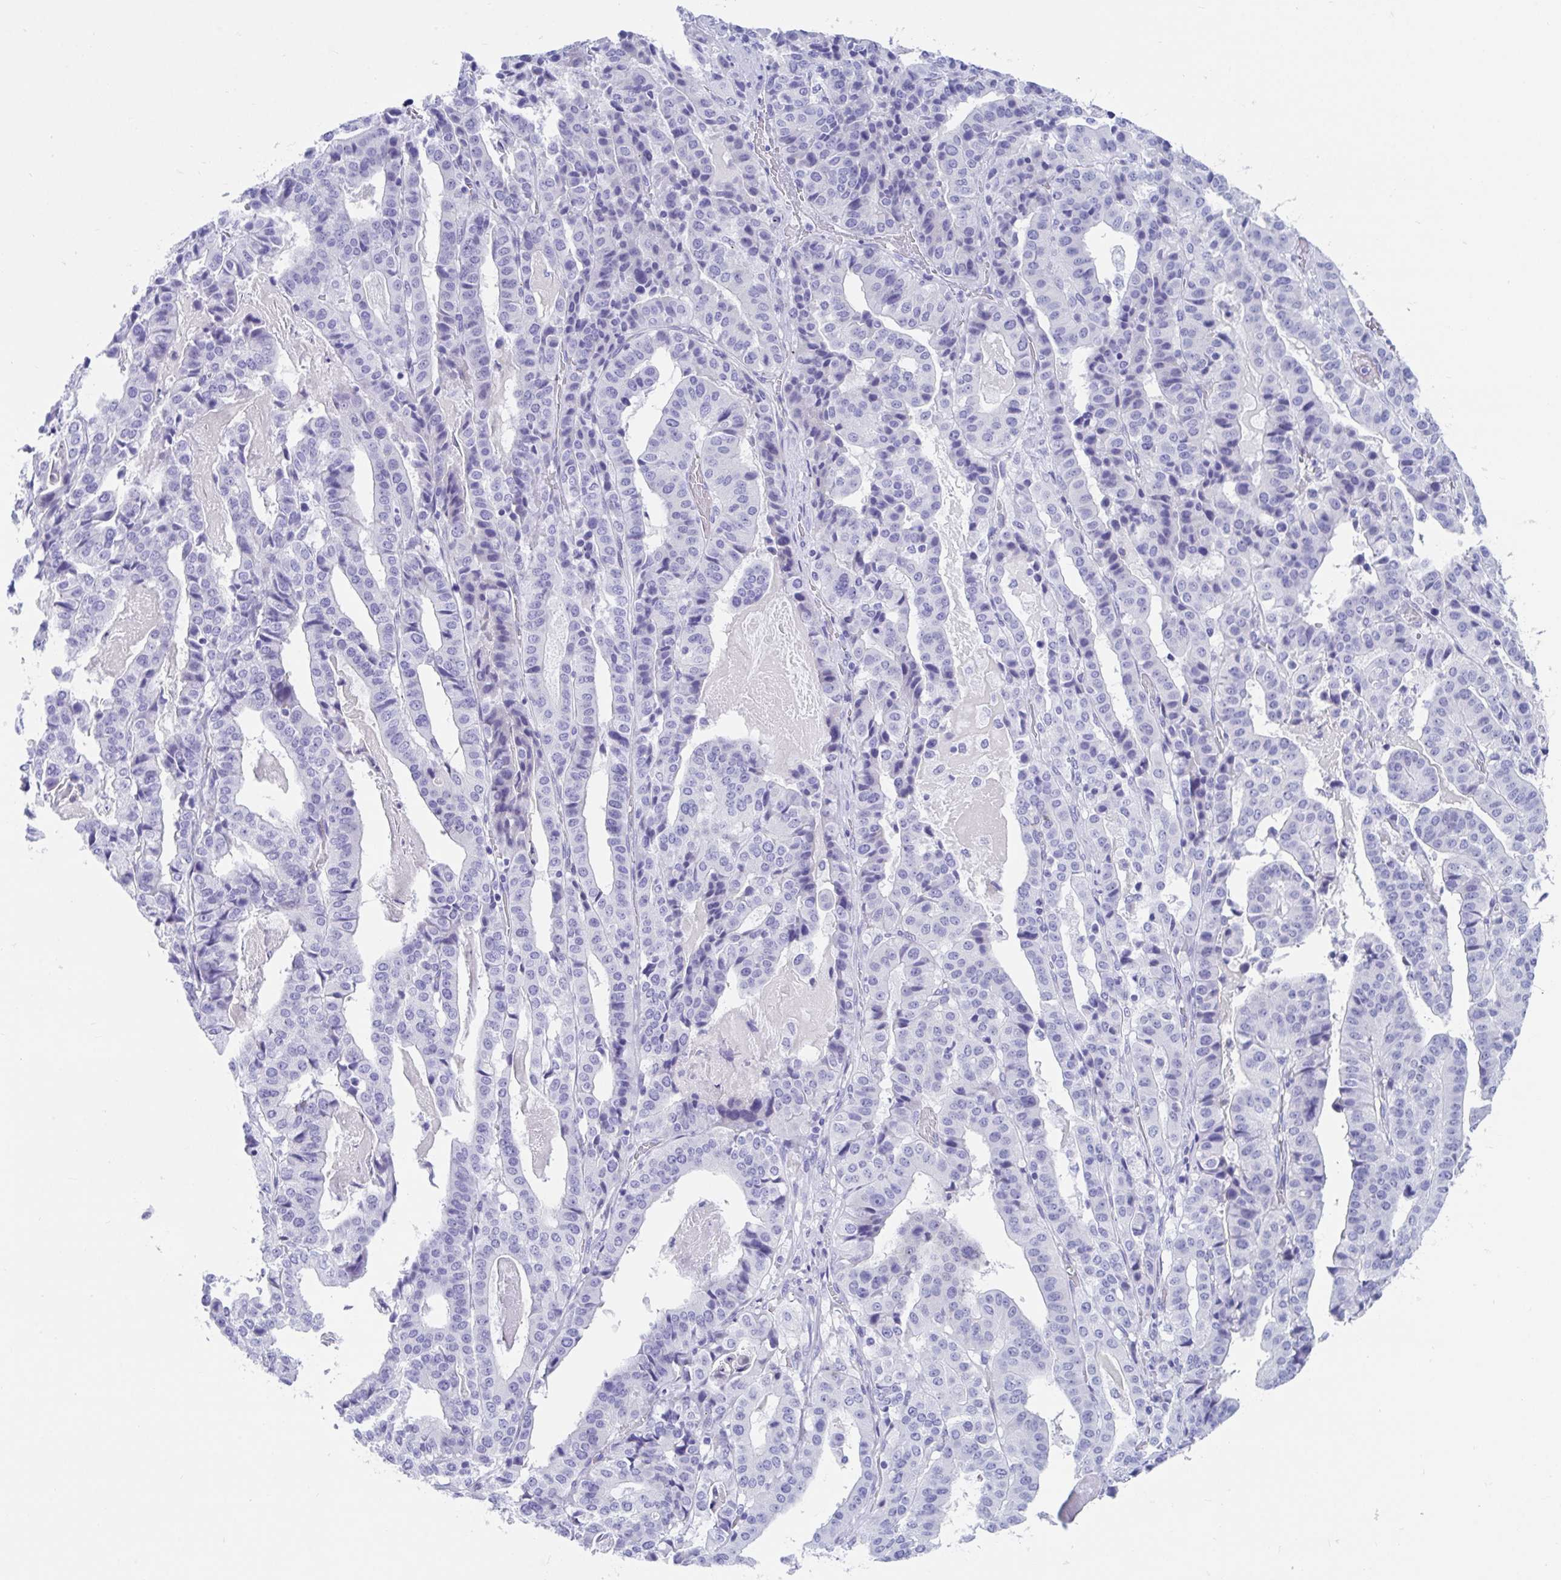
{"staining": {"intensity": "negative", "quantity": "none", "location": "none"}, "tissue": "stomach cancer", "cell_type": "Tumor cells", "image_type": "cancer", "snomed": [{"axis": "morphology", "description": "Adenocarcinoma, NOS"}, {"axis": "topography", "description": "Stomach"}], "caption": "Immunohistochemical staining of human stomach adenocarcinoma displays no significant staining in tumor cells.", "gene": "TTC30B", "patient": {"sex": "male", "age": 48}}